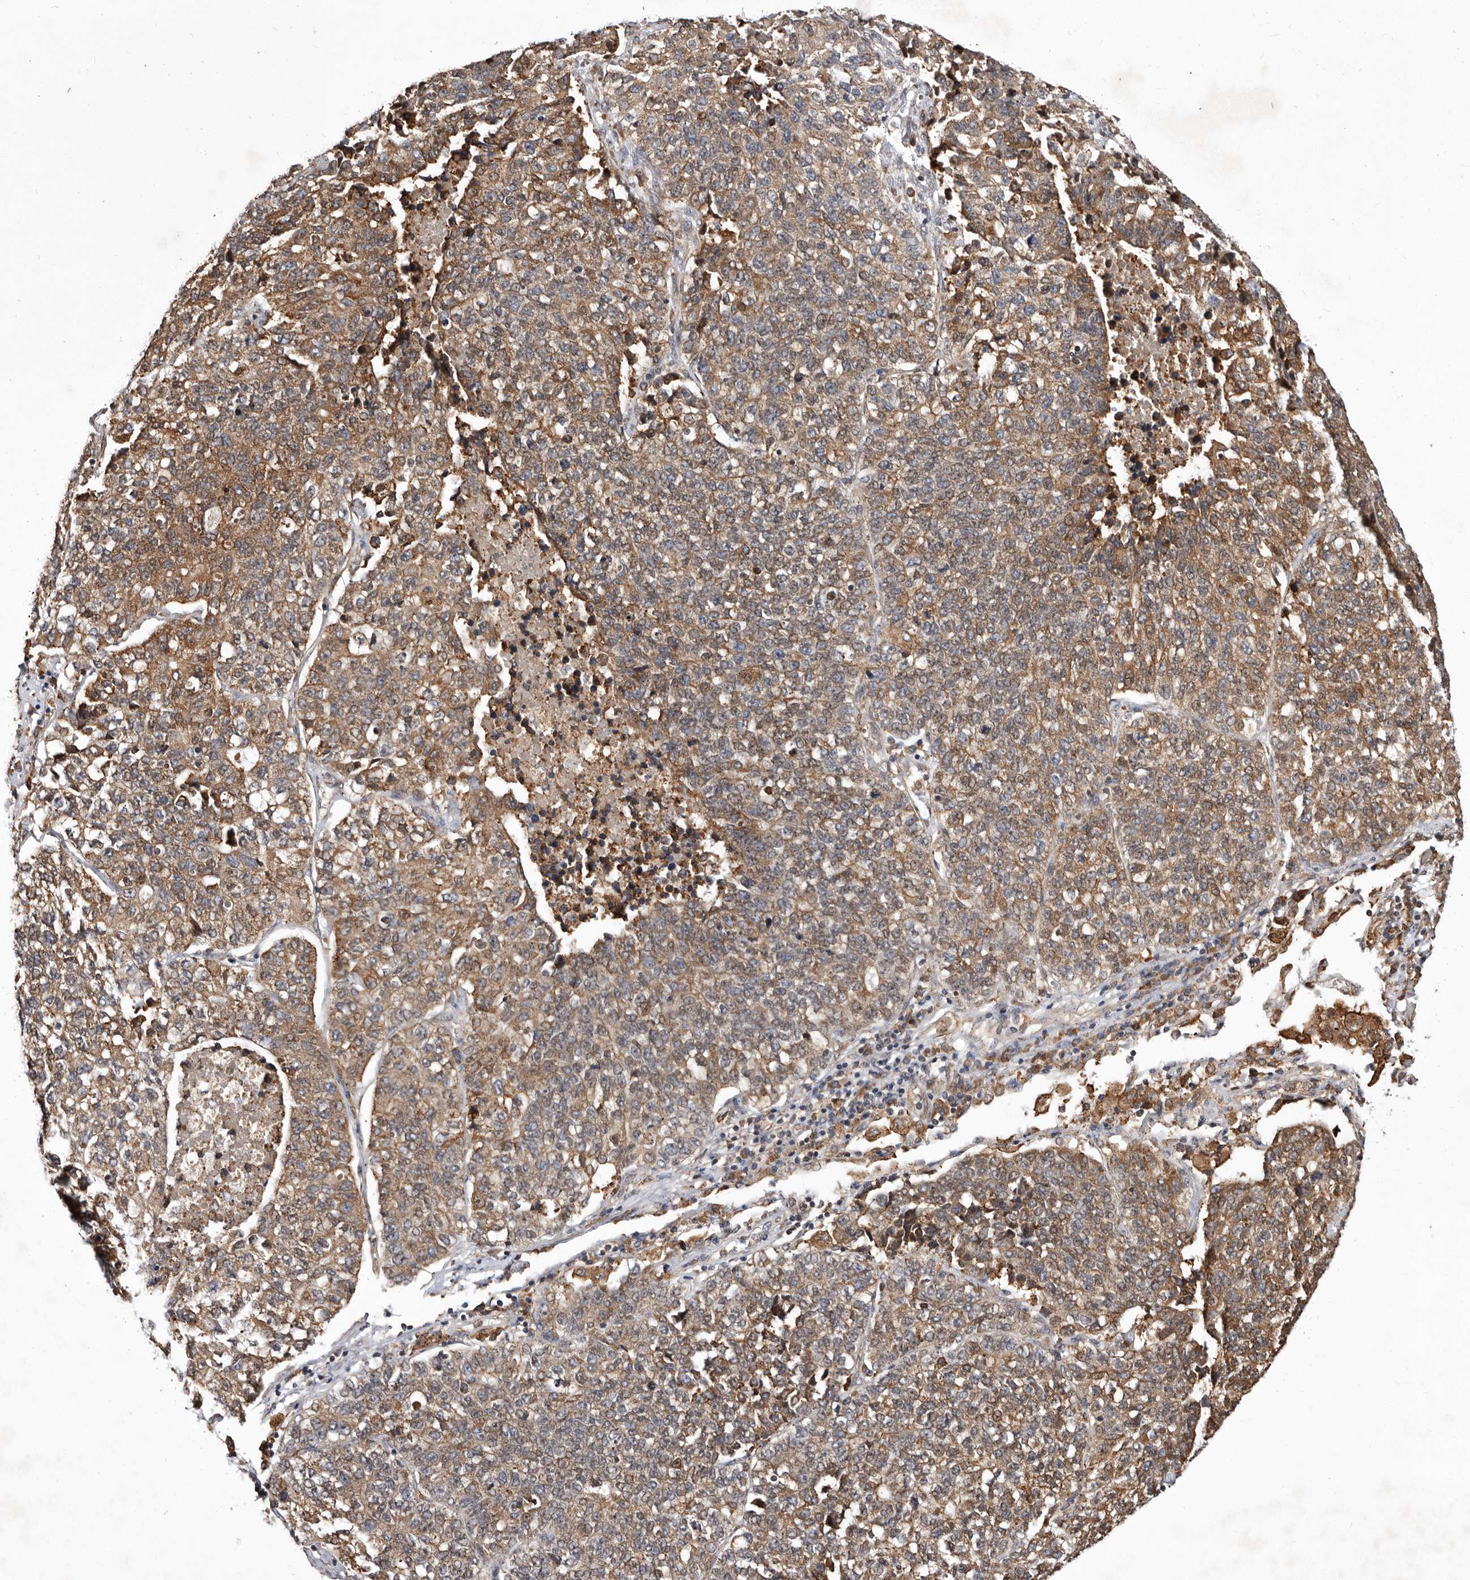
{"staining": {"intensity": "moderate", "quantity": ">75%", "location": "cytoplasmic/membranous"}, "tissue": "lung cancer", "cell_type": "Tumor cells", "image_type": "cancer", "snomed": [{"axis": "morphology", "description": "Adenocarcinoma, NOS"}, {"axis": "topography", "description": "Lung"}], "caption": "Protein expression analysis of human lung cancer reveals moderate cytoplasmic/membranous staining in about >75% of tumor cells. (IHC, brightfield microscopy, high magnification).", "gene": "RRM2B", "patient": {"sex": "male", "age": 49}}